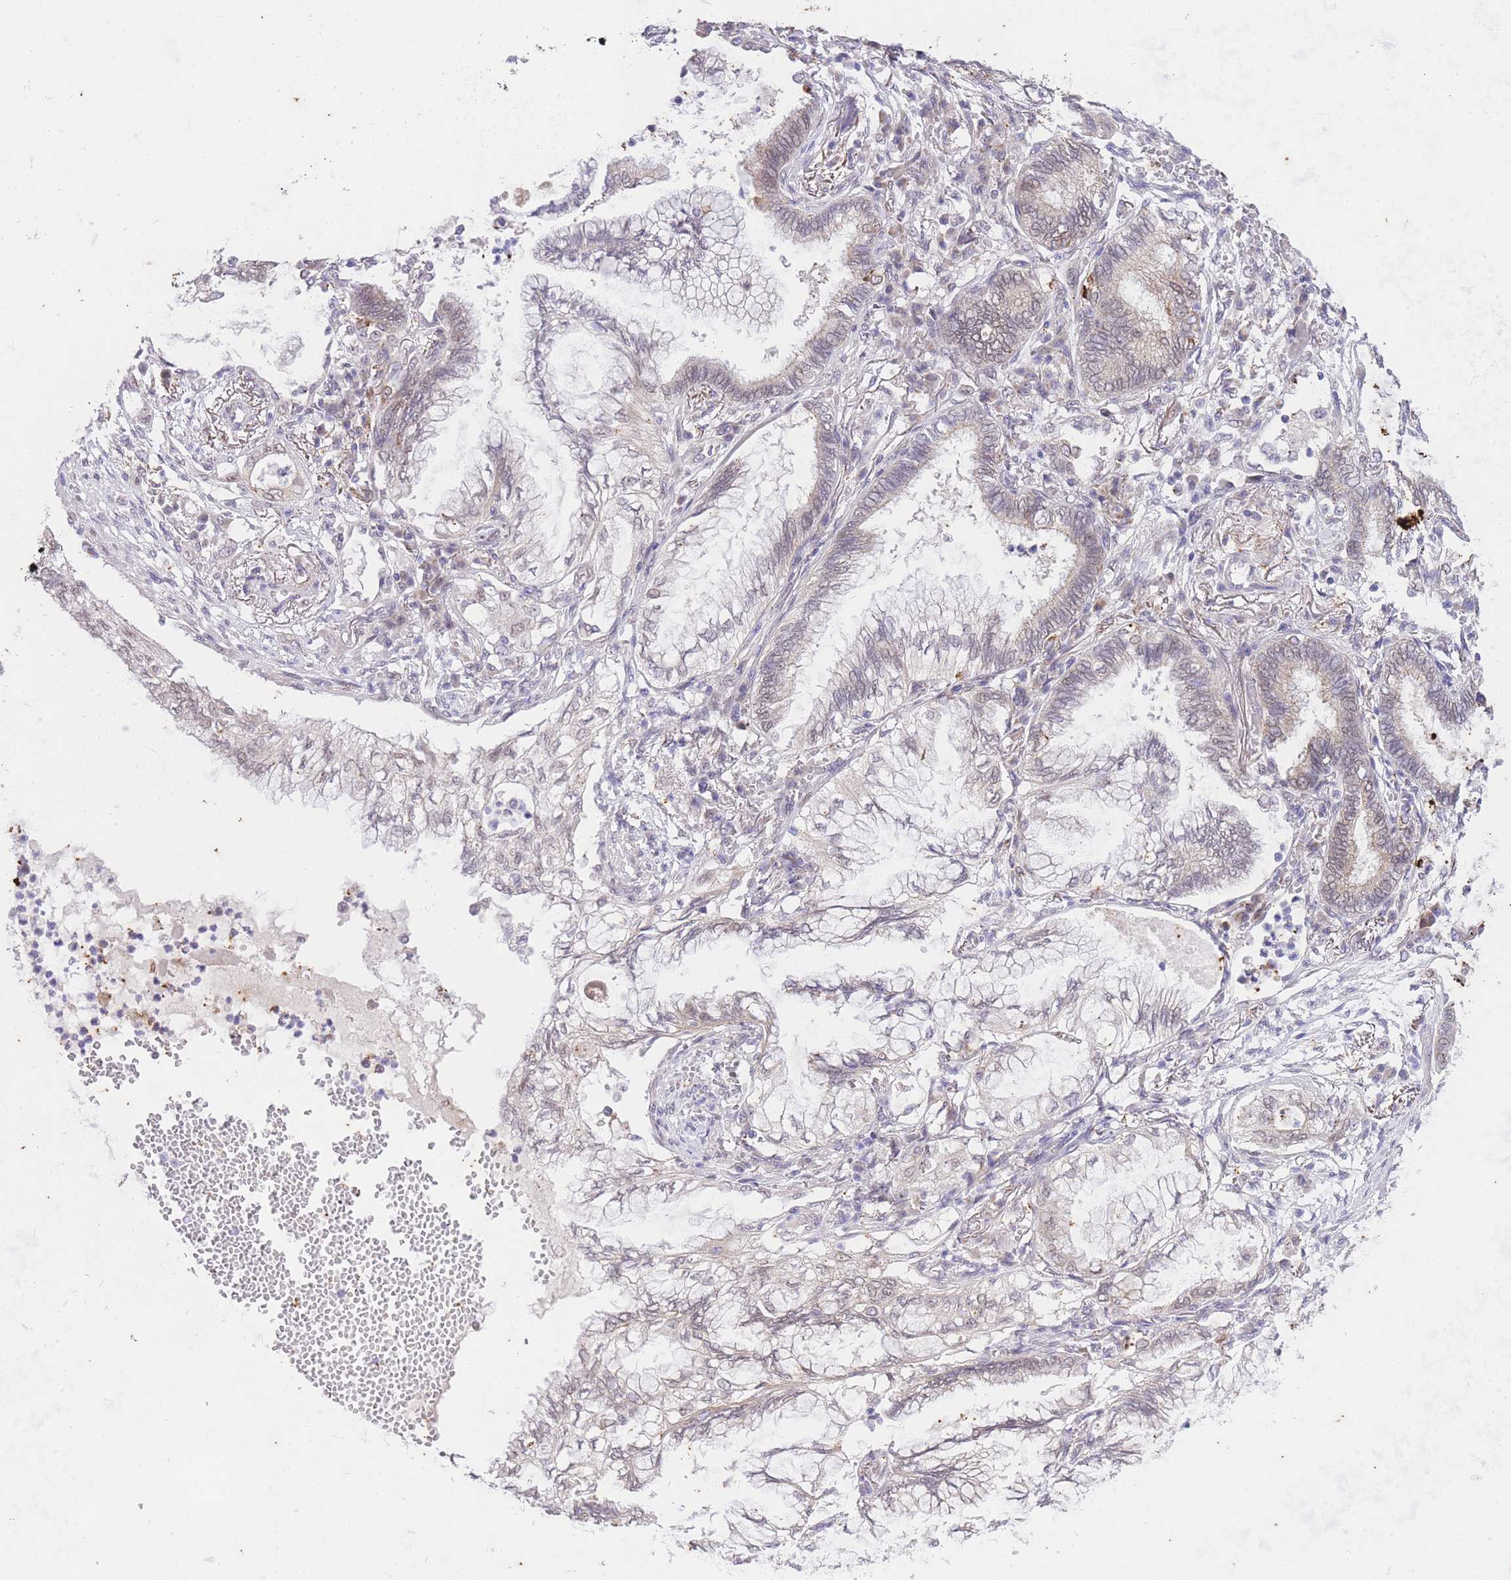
{"staining": {"intensity": "weak", "quantity": "25%-75%", "location": "nuclear"}, "tissue": "lung cancer", "cell_type": "Tumor cells", "image_type": "cancer", "snomed": [{"axis": "morphology", "description": "Adenocarcinoma, NOS"}, {"axis": "topography", "description": "Lung"}], "caption": "Brown immunohistochemical staining in human adenocarcinoma (lung) reveals weak nuclear expression in about 25%-75% of tumor cells.", "gene": "UBXN7", "patient": {"sex": "female", "age": 70}}